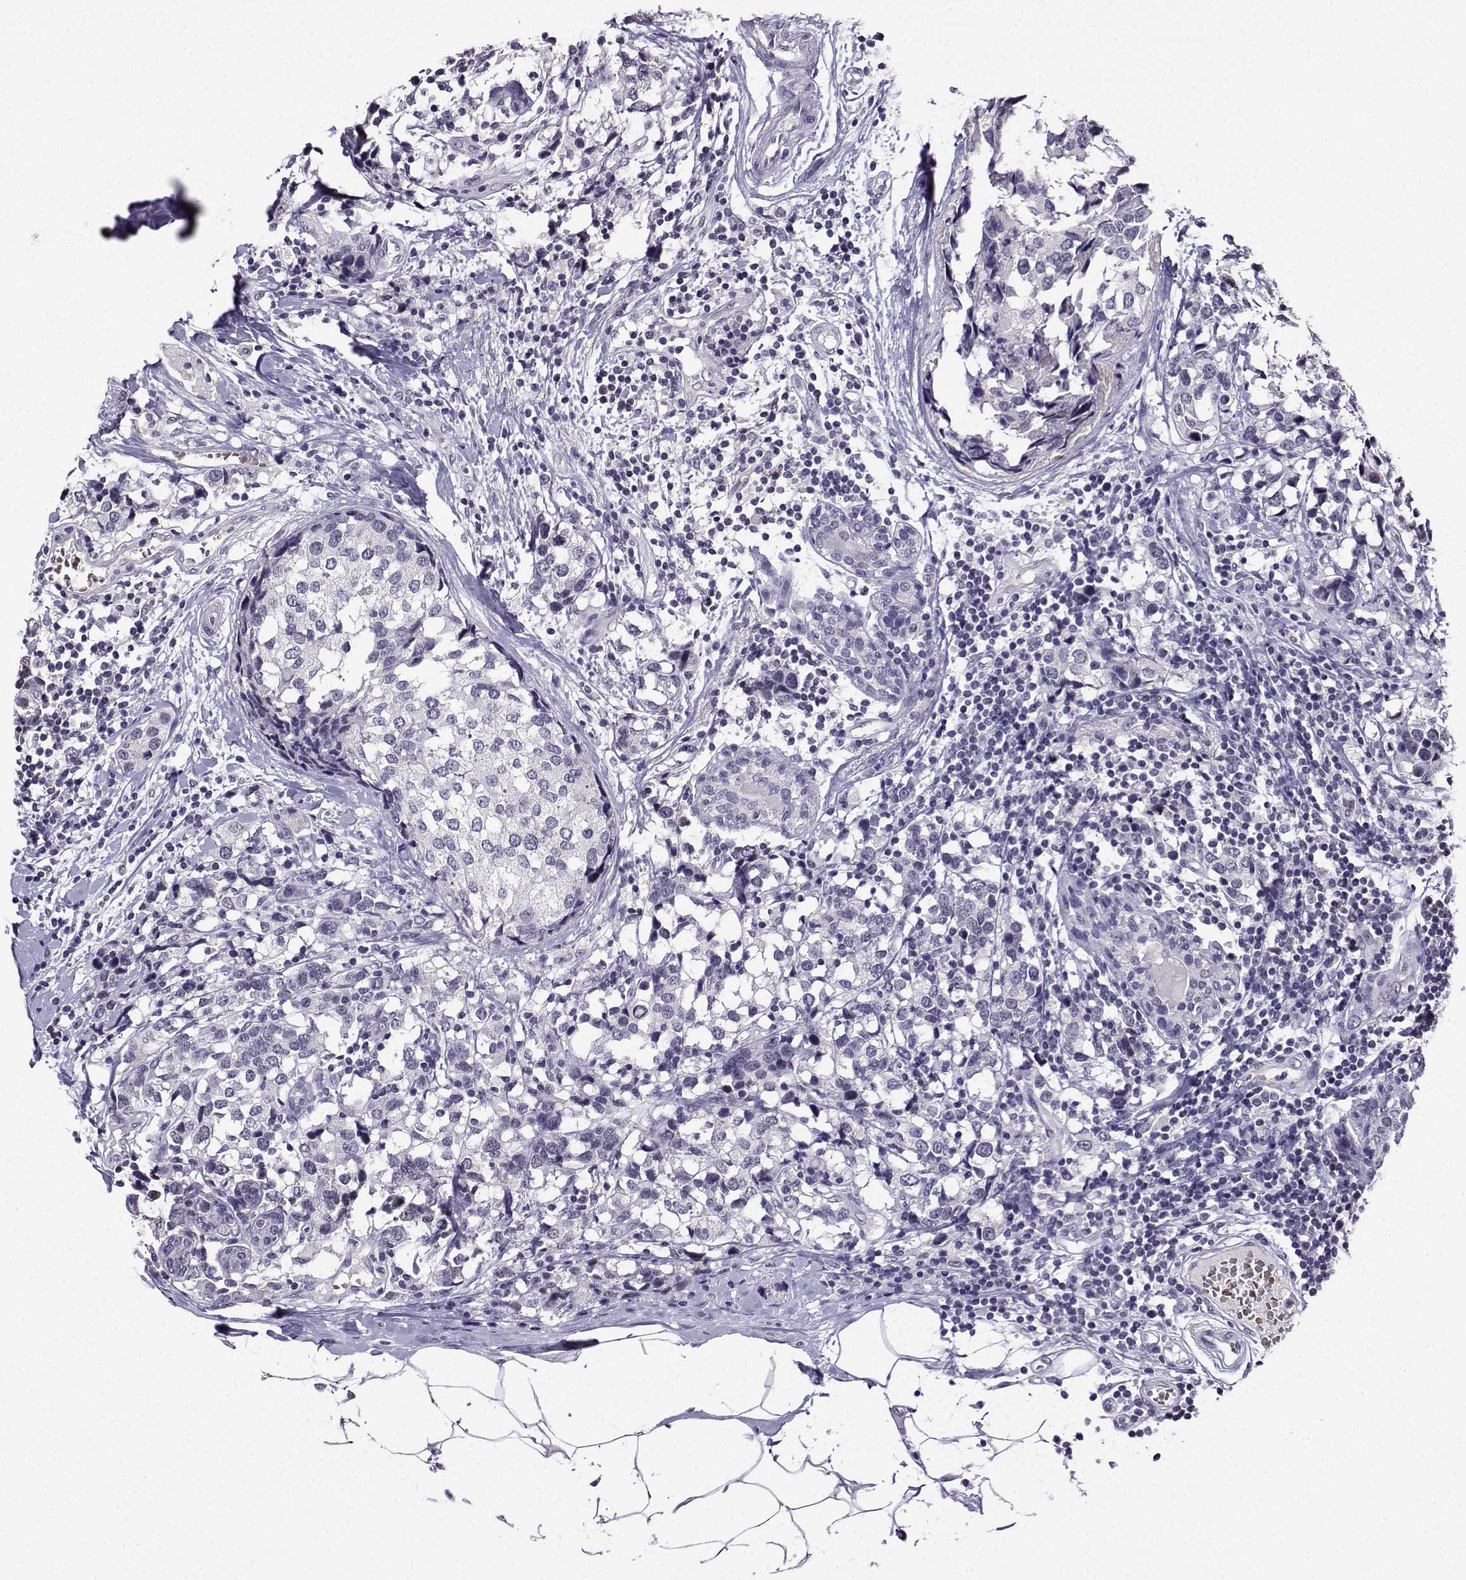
{"staining": {"intensity": "negative", "quantity": "none", "location": "none"}, "tissue": "breast cancer", "cell_type": "Tumor cells", "image_type": "cancer", "snomed": [{"axis": "morphology", "description": "Lobular carcinoma"}, {"axis": "topography", "description": "Breast"}], "caption": "A high-resolution photomicrograph shows immunohistochemistry staining of lobular carcinoma (breast), which displays no significant staining in tumor cells.", "gene": "LRFN2", "patient": {"sex": "female", "age": 59}}